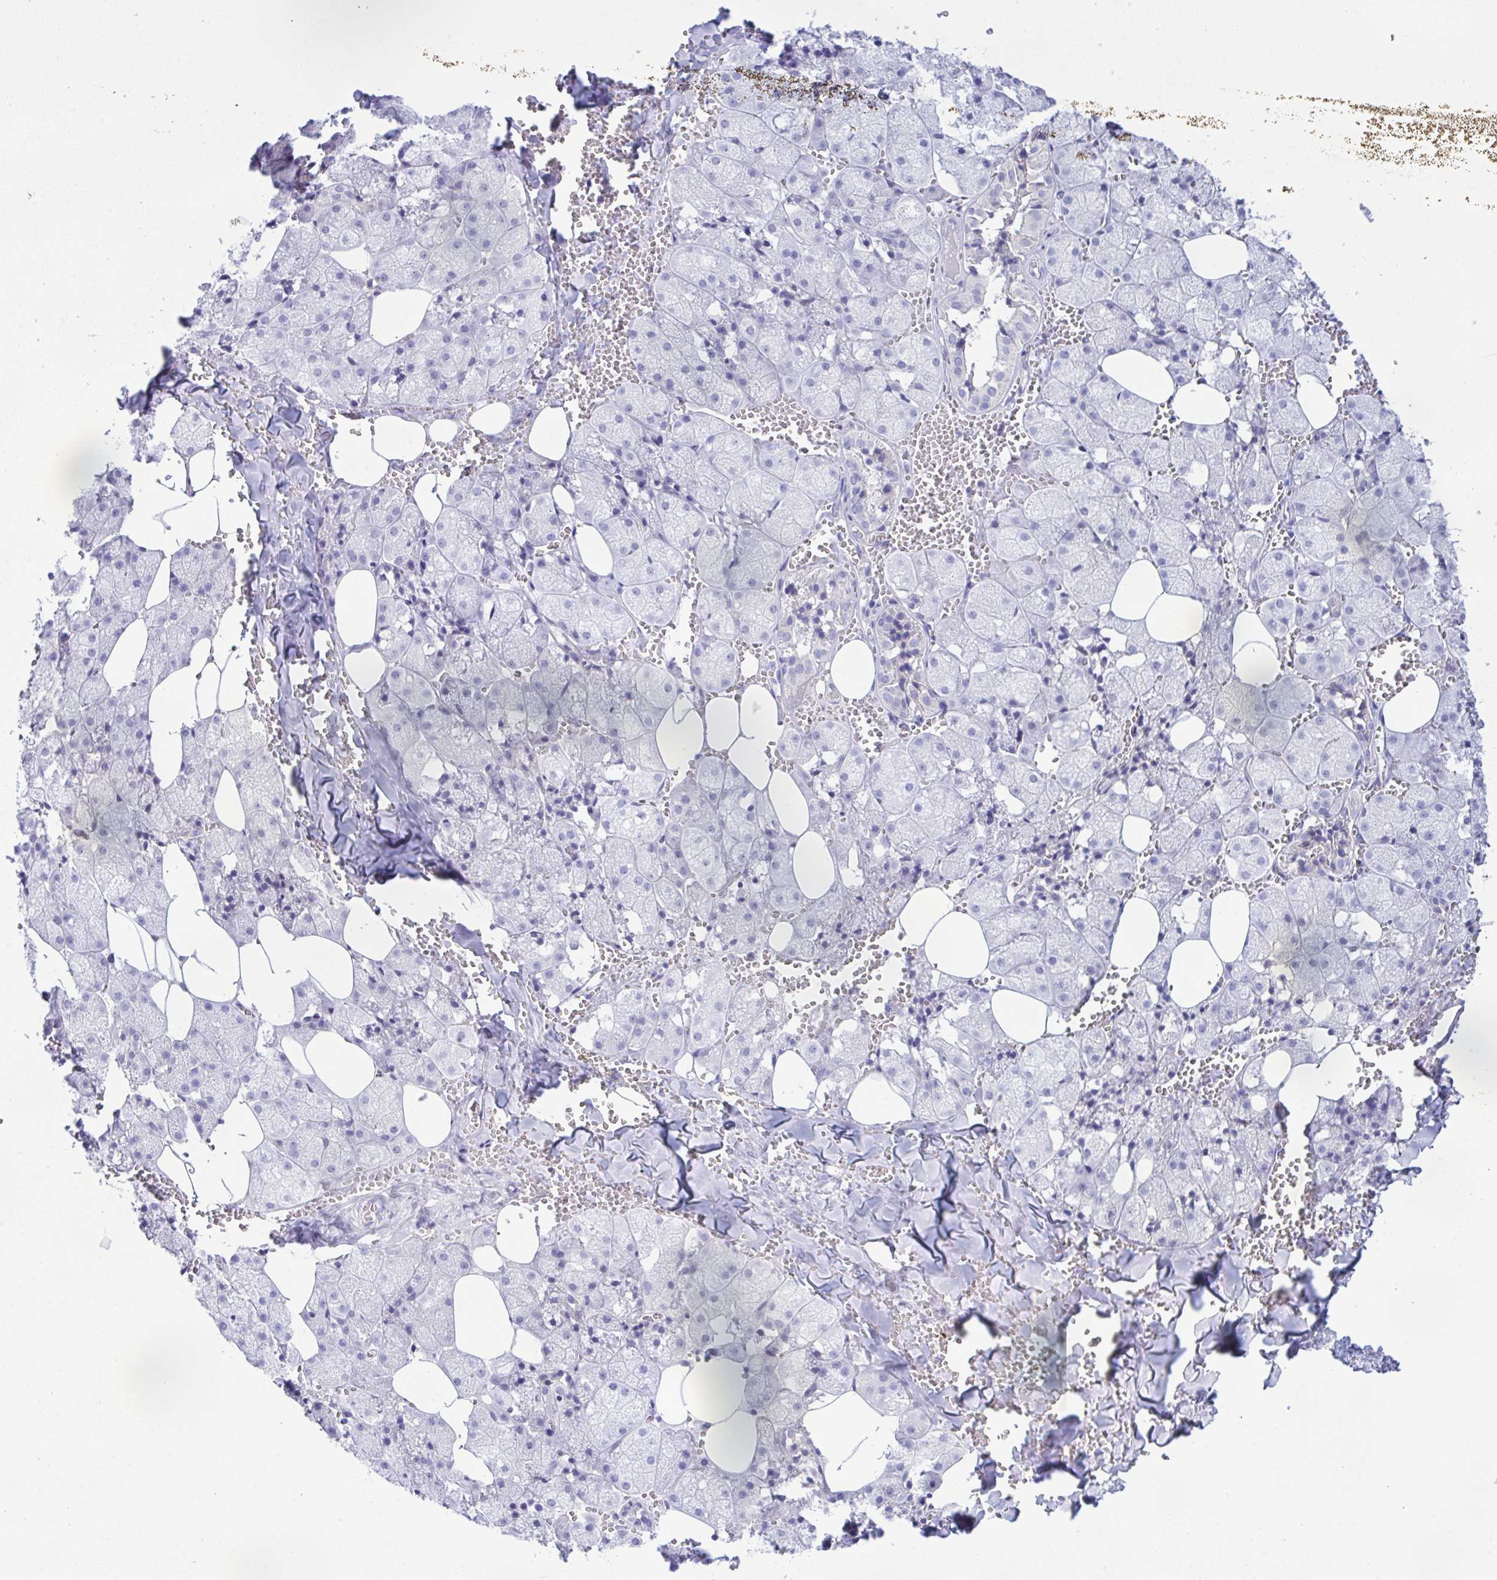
{"staining": {"intensity": "weak", "quantity": "<25%", "location": "cytoplasmic/membranous"}, "tissue": "salivary gland", "cell_type": "Glandular cells", "image_type": "normal", "snomed": [{"axis": "morphology", "description": "Normal tissue, NOS"}, {"axis": "topography", "description": "Salivary gland"}, {"axis": "topography", "description": "Peripheral nerve tissue"}], "caption": "Glandular cells show no significant expression in benign salivary gland. (DAB (3,3'-diaminobenzidine) IHC with hematoxylin counter stain).", "gene": "SREBF1", "patient": {"sex": "male", "age": 38}}